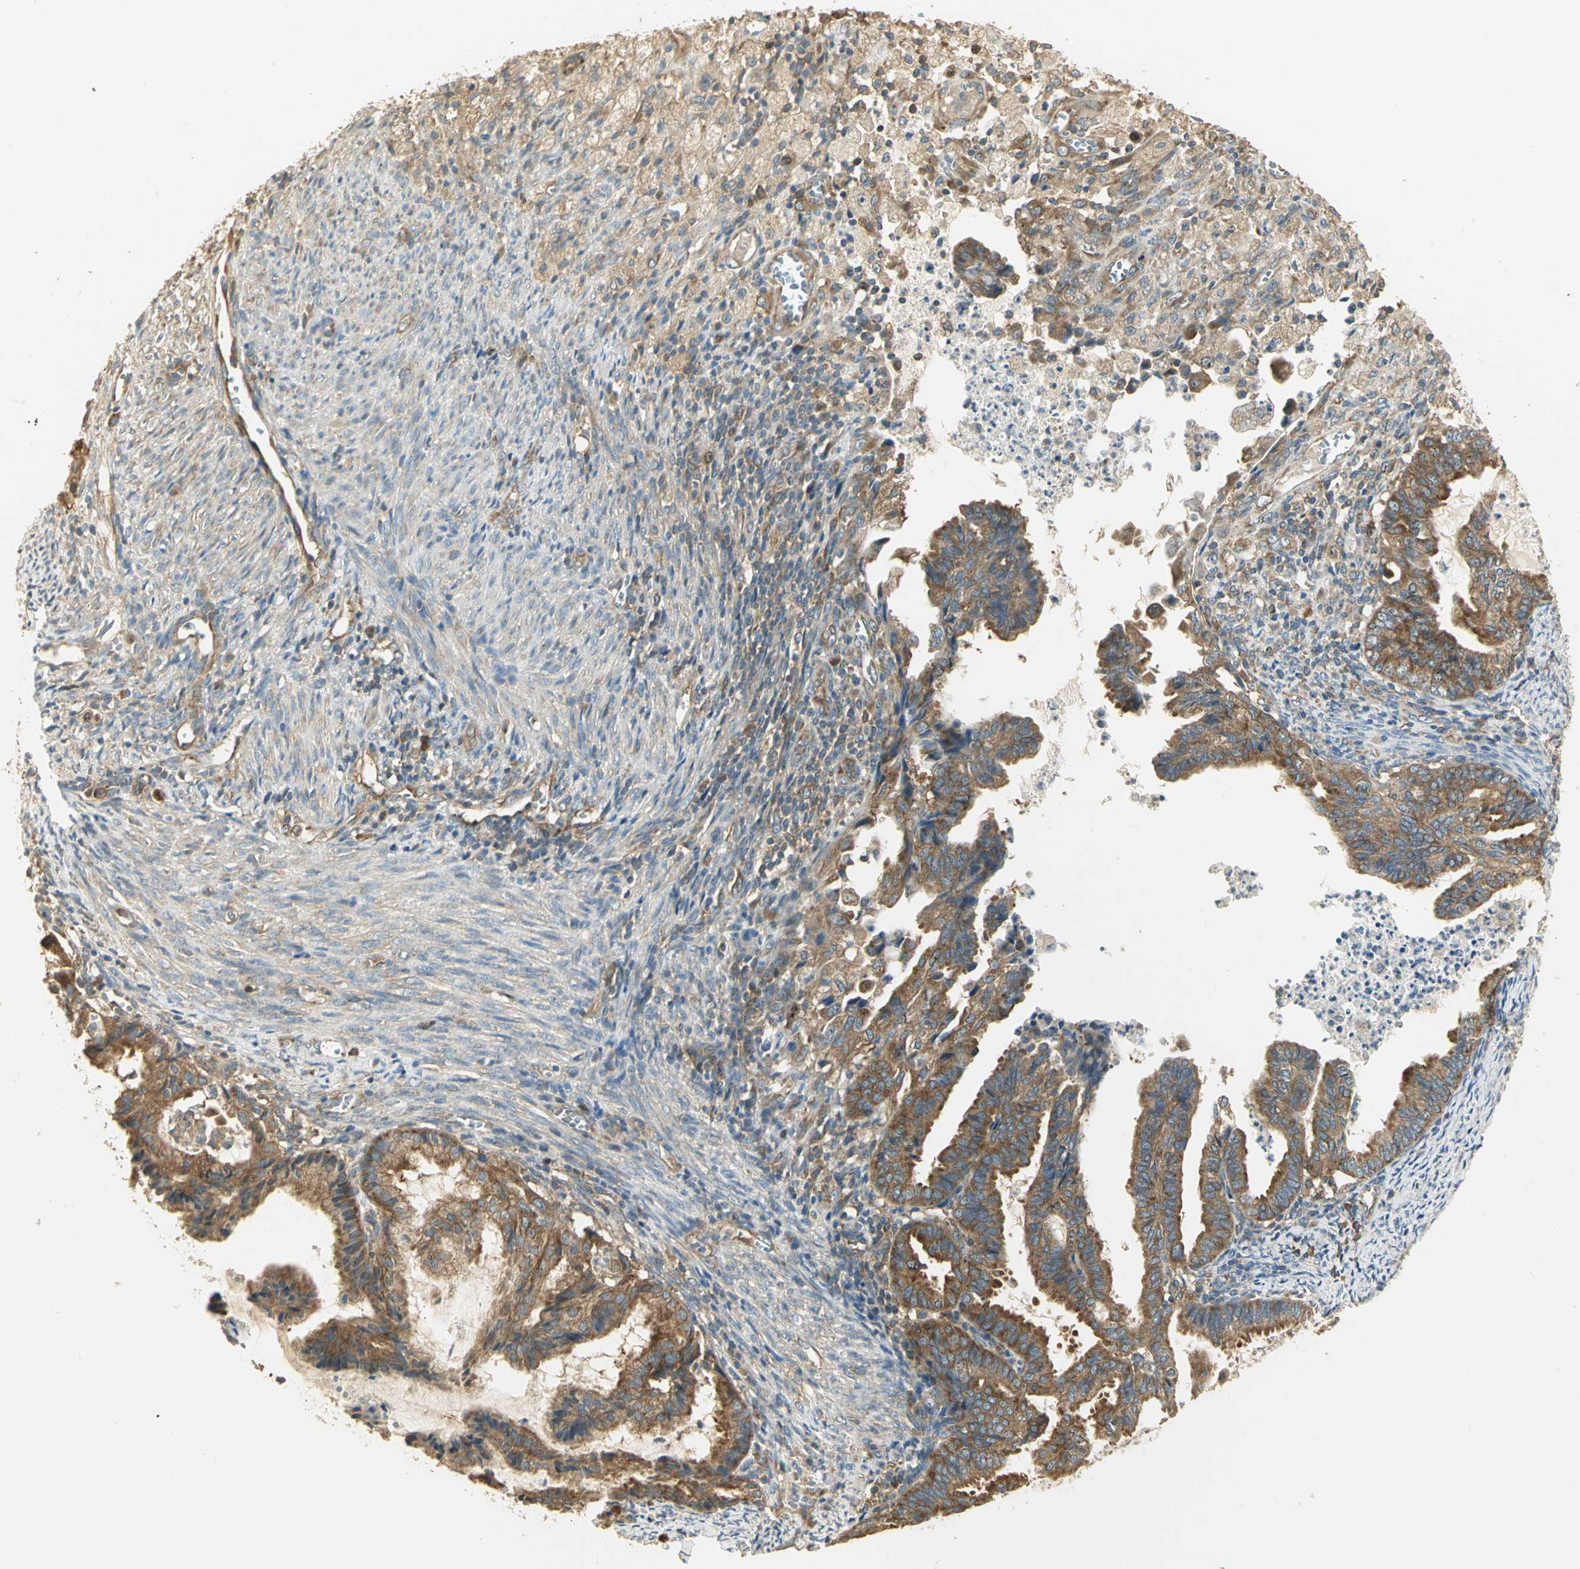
{"staining": {"intensity": "strong", "quantity": ">75%", "location": "cytoplasmic/membranous"}, "tissue": "cervical cancer", "cell_type": "Tumor cells", "image_type": "cancer", "snomed": [{"axis": "morphology", "description": "Normal tissue, NOS"}, {"axis": "morphology", "description": "Adenocarcinoma, NOS"}, {"axis": "topography", "description": "Cervix"}, {"axis": "topography", "description": "Endometrium"}], "caption": "Tumor cells demonstrate high levels of strong cytoplasmic/membranous staining in approximately >75% of cells in human cervical adenocarcinoma.", "gene": "RARS1", "patient": {"sex": "female", "age": 86}}